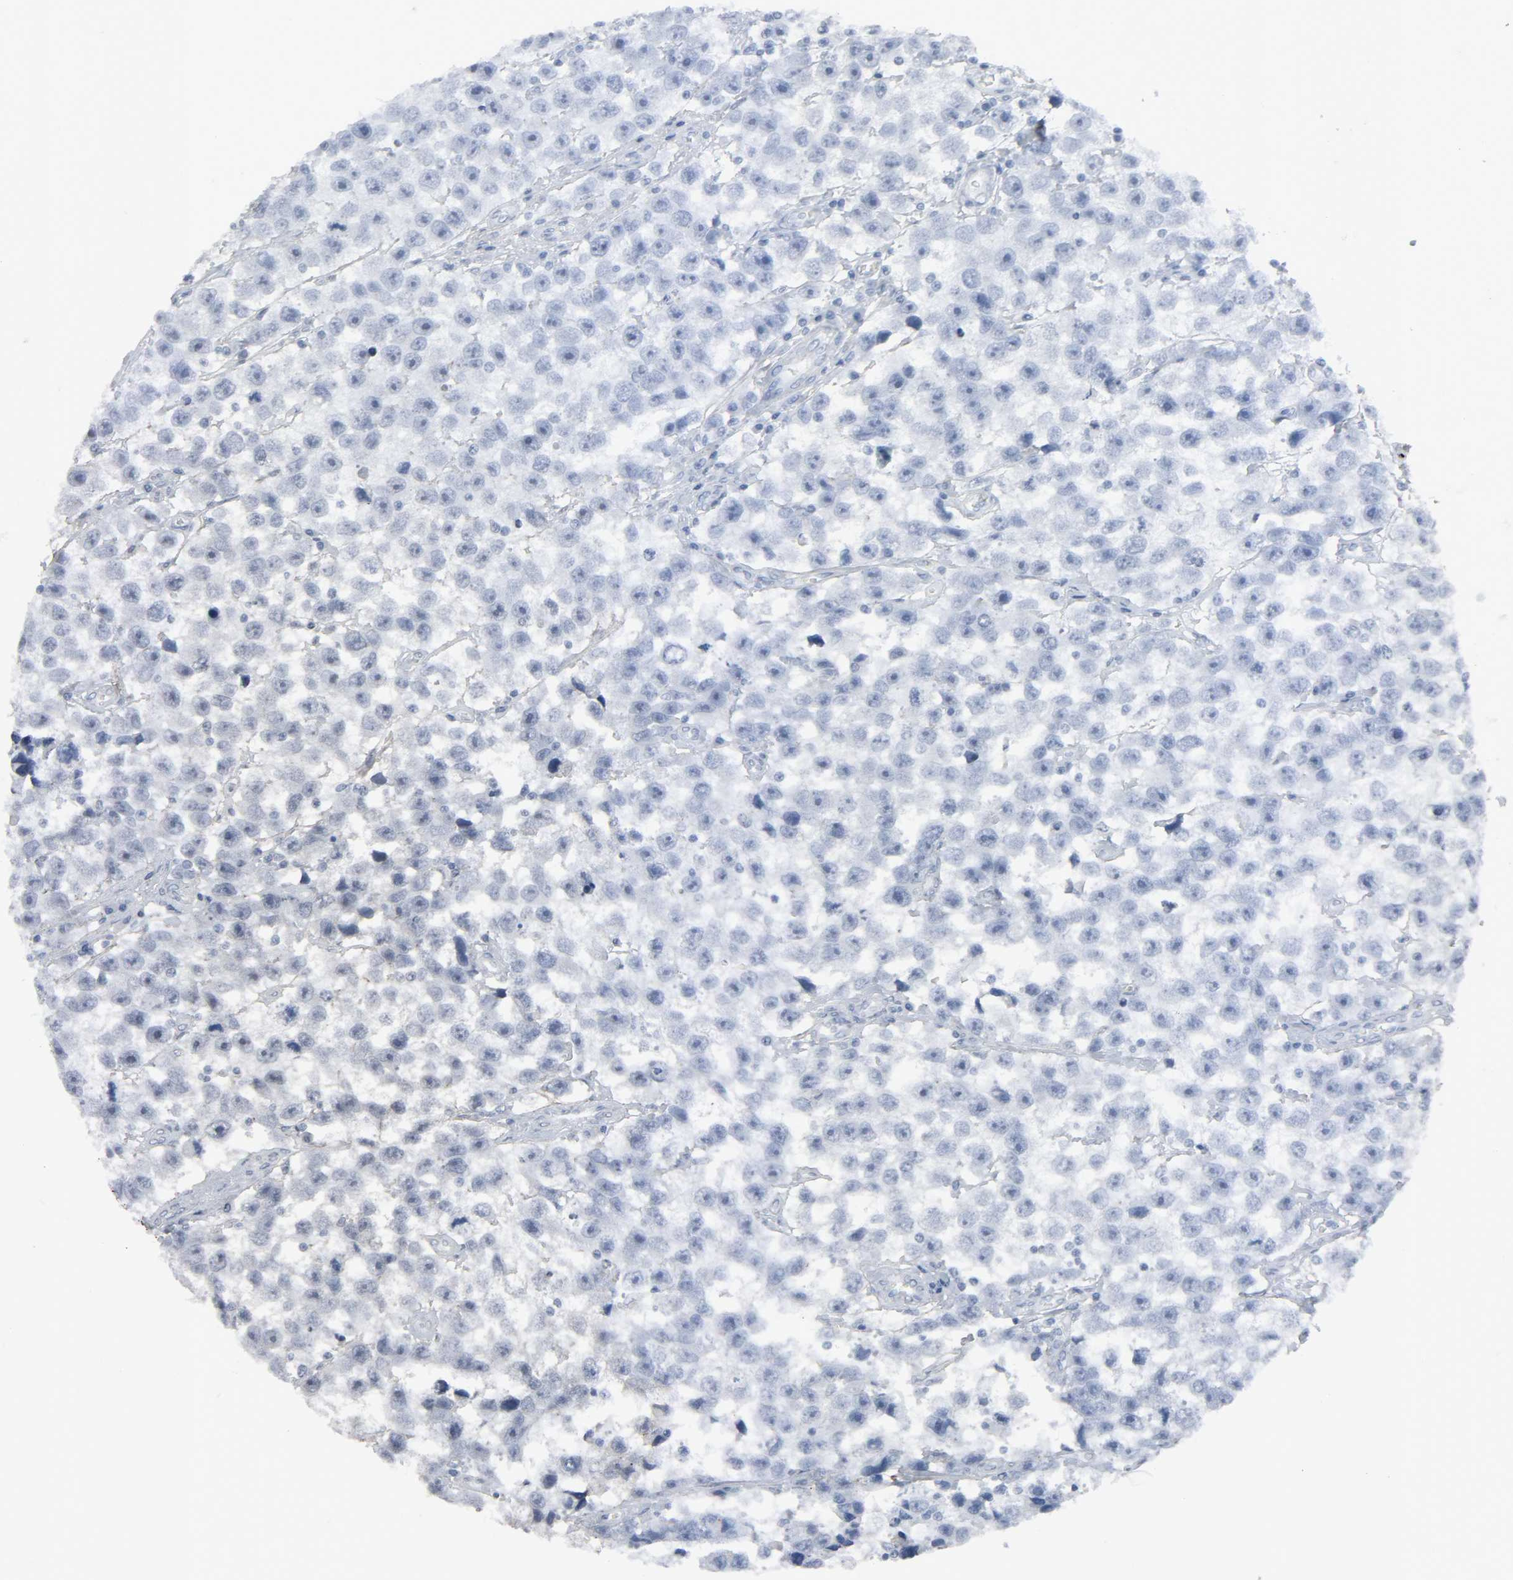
{"staining": {"intensity": "negative", "quantity": "none", "location": "none"}, "tissue": "testis cancer", "cell_type": "Tumor cells", "image_type": "cancer", "snomed": [{"axis": "morphology", "description": "Seminoma, NOS"}, {"axis": "topography", "description": "Testis"}], "caption": "There is no significant positivity in tumor cells of testis seminoma.", "gene": "ZNF222", "patient": {"sex": "male", "age": 33}}